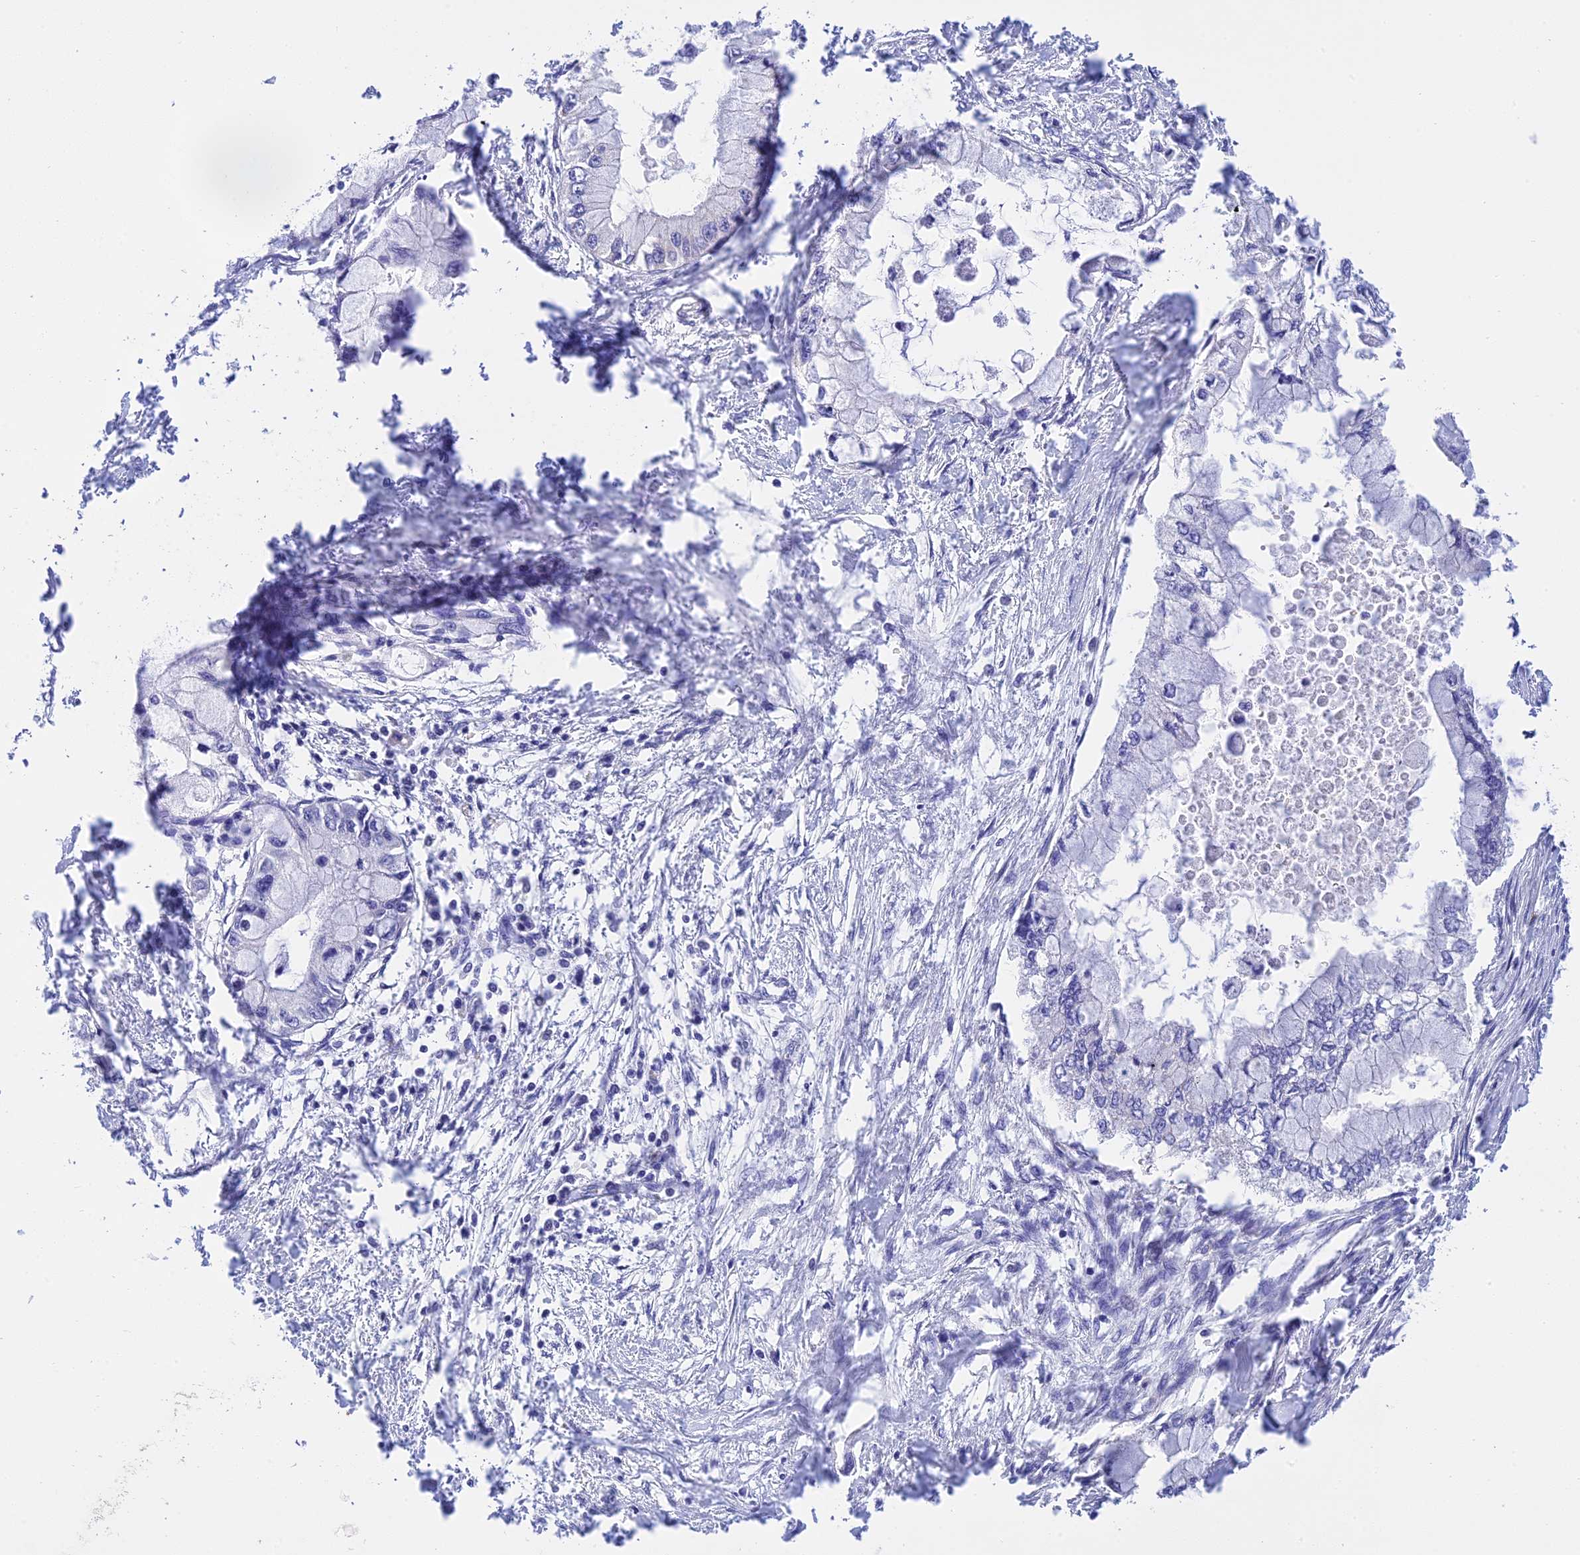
{"staining": {"intensity": "negative", "quantity": "none", "location": "none"}, "tissue": "pancreatic cancer", "cell_type": "Tumor cells", "image_type": "cancer", "snomed": [{"axis": "morphology", "description": "Adenocarcinoma, NOS"}, {"axis": "topography", "description": "Pancreas"}], "caption": "Adenocarcinoma (pancreatic) was stained to show a protein in brown. There is no significant positivity in tumor cells.", "gene": "MS4A5", "patient": {"sex": "male", "age": 48}}